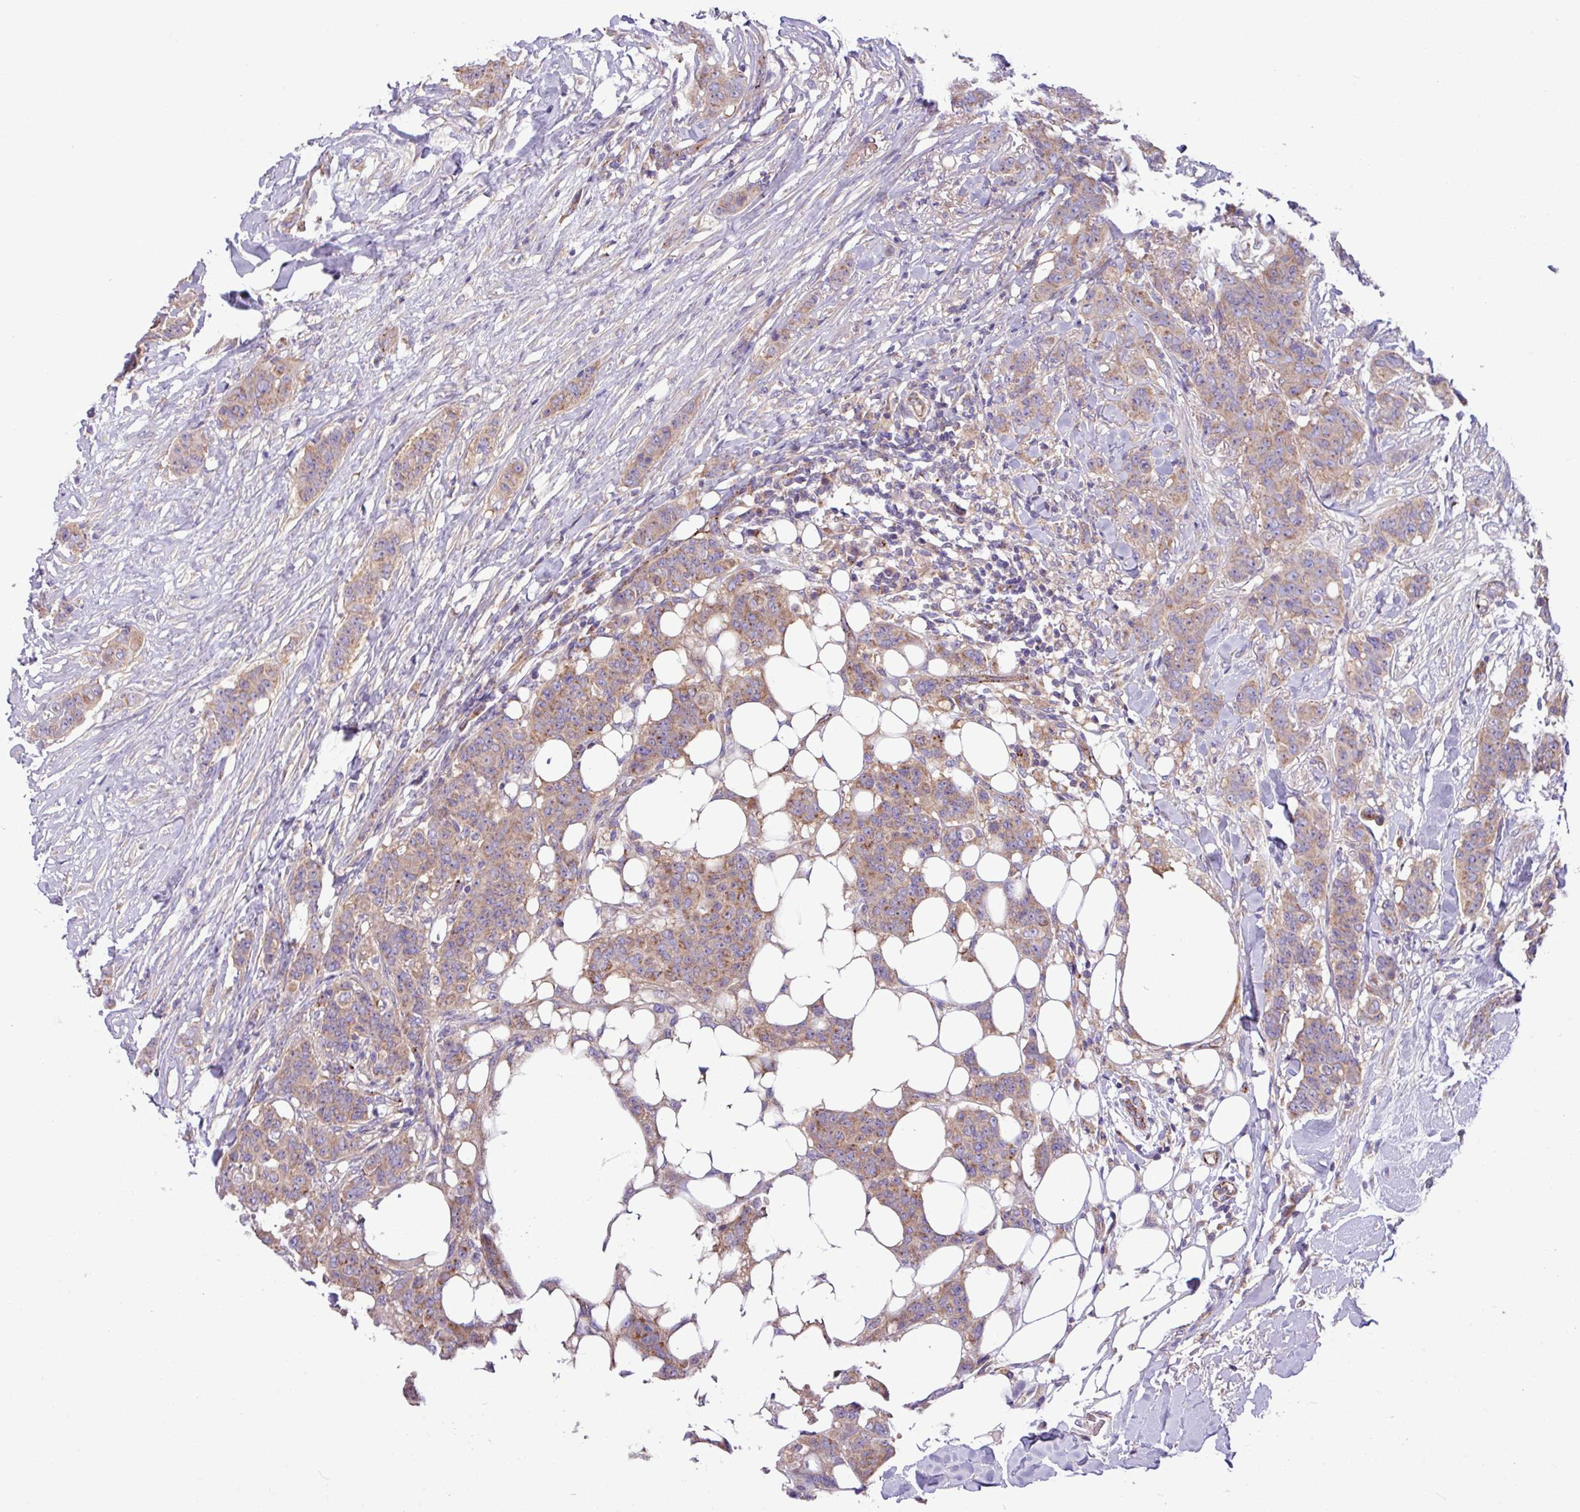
{"staining": {"intensity": "moderate", "quantity": "25%-75%", "location": "cytoplasmic/membranous"}, "tissue": "breast cancer", "cell_type": "Tumor cells", "image_type": "cancer", "snomed": [{"axis": "morphology", "description": "Duct carcinoma"}, {"axis": "topography", "description": "Breast"}], "caption": "Breast cancer (intraductal carcinoma) was stained to show a protein in brown. There is medium levels of moderate cytoplasmic/membranous positivity in approximately 25%-75% of tumor cells. The protein of interest is shown in brown color, while the nuclei are stained blue.", "gene": "PPM1J", "patient": {"sex": "female", "age": 40}}